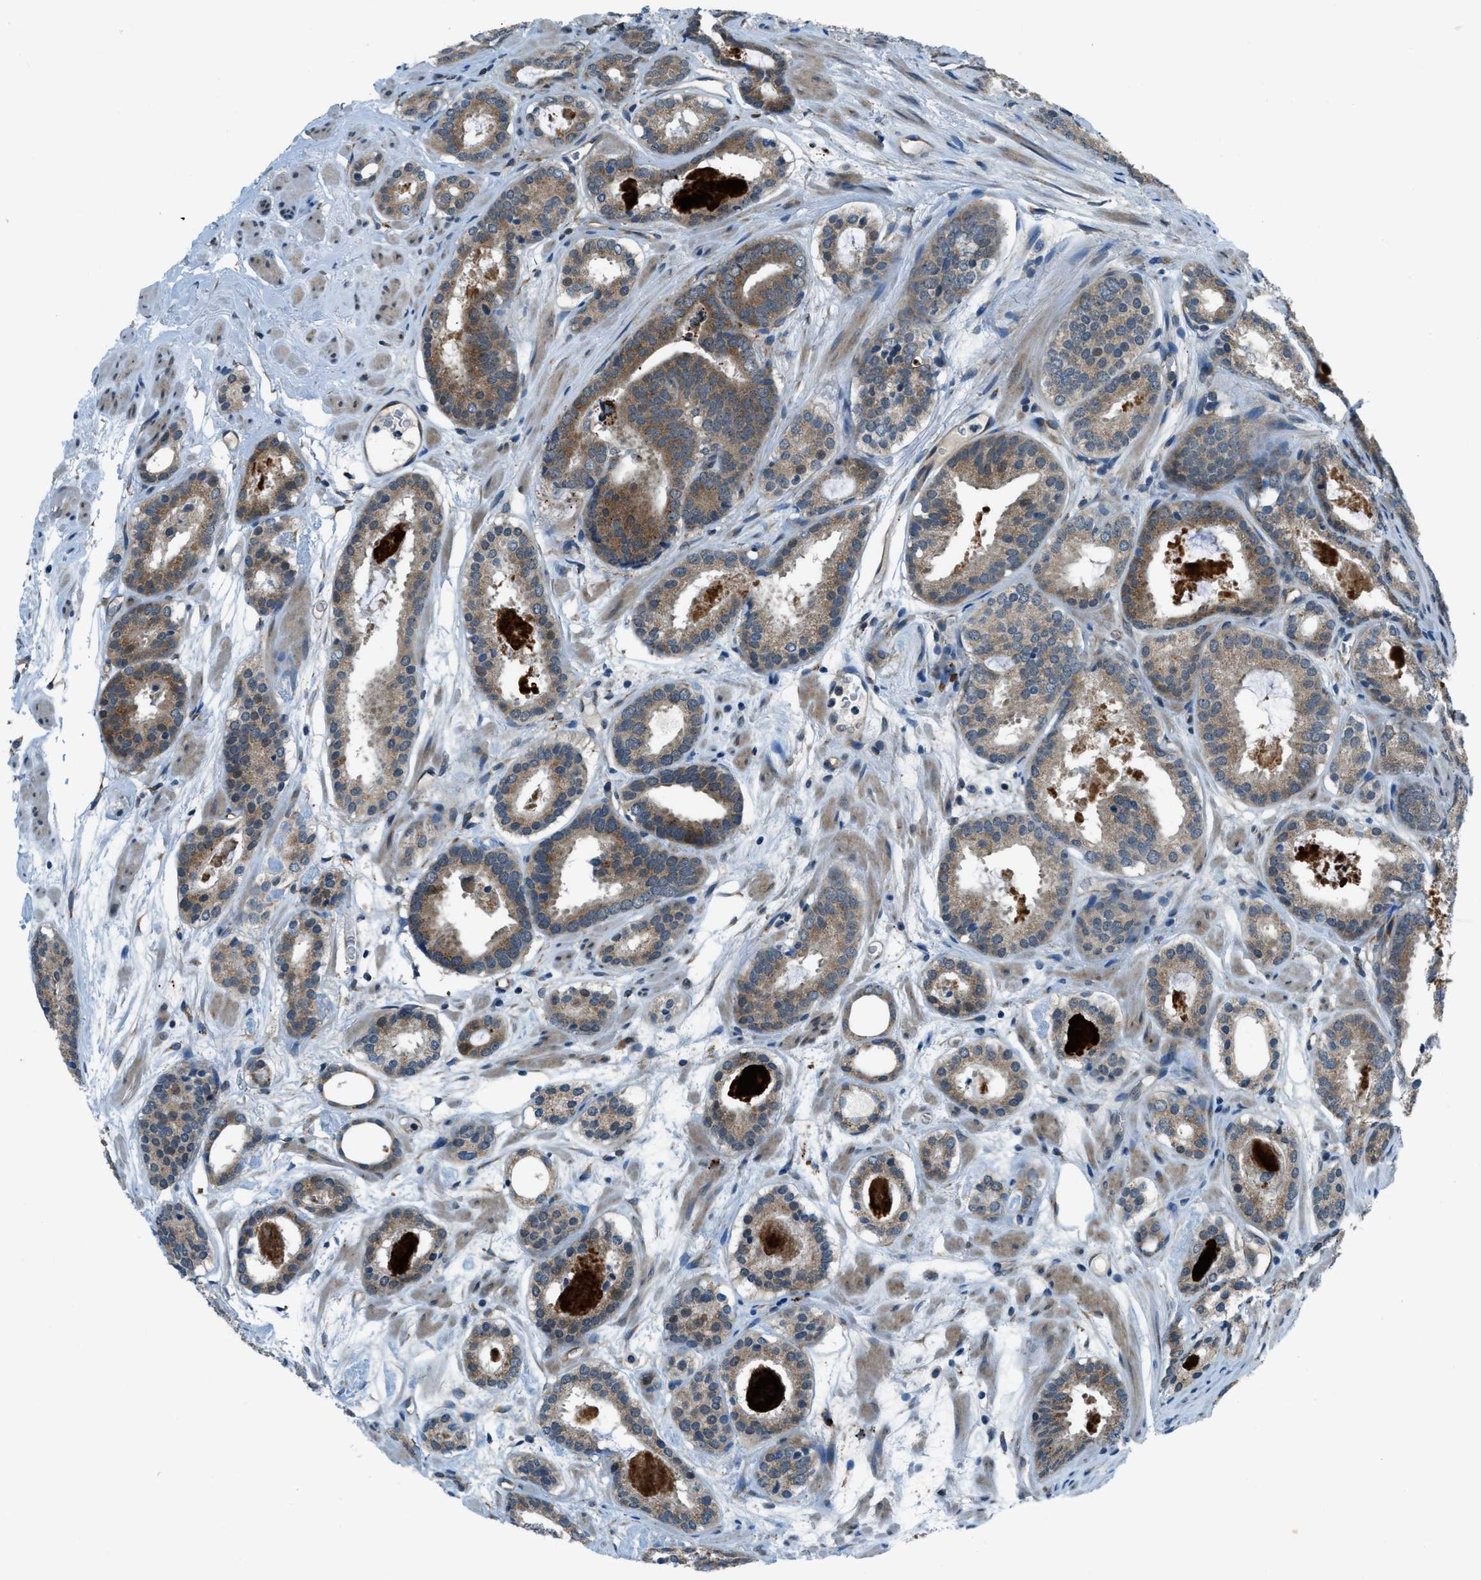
{"staining": {"intensity": "moderate", "quantity": ">75%", "location": "cytoplasmic/membranous"}, "tissue": "prostate cancer", "cell_type": "Tumor cells", "image_type": "cancer", "snomed": [{"axis": "morphology", "description": "Adenocarcinoma, Low grade"}, {"axis": "topography", "description": "Prostate"}], "caption": "Brown immunohistochemical staining in human adenocarcinoma (low-grade) (prostate) displays moderate cytoplasmic/membranous staining in approximately >75% of tumor cells.", "gene": "GINM1", "patient": {"sex": "male", "age": 69}}